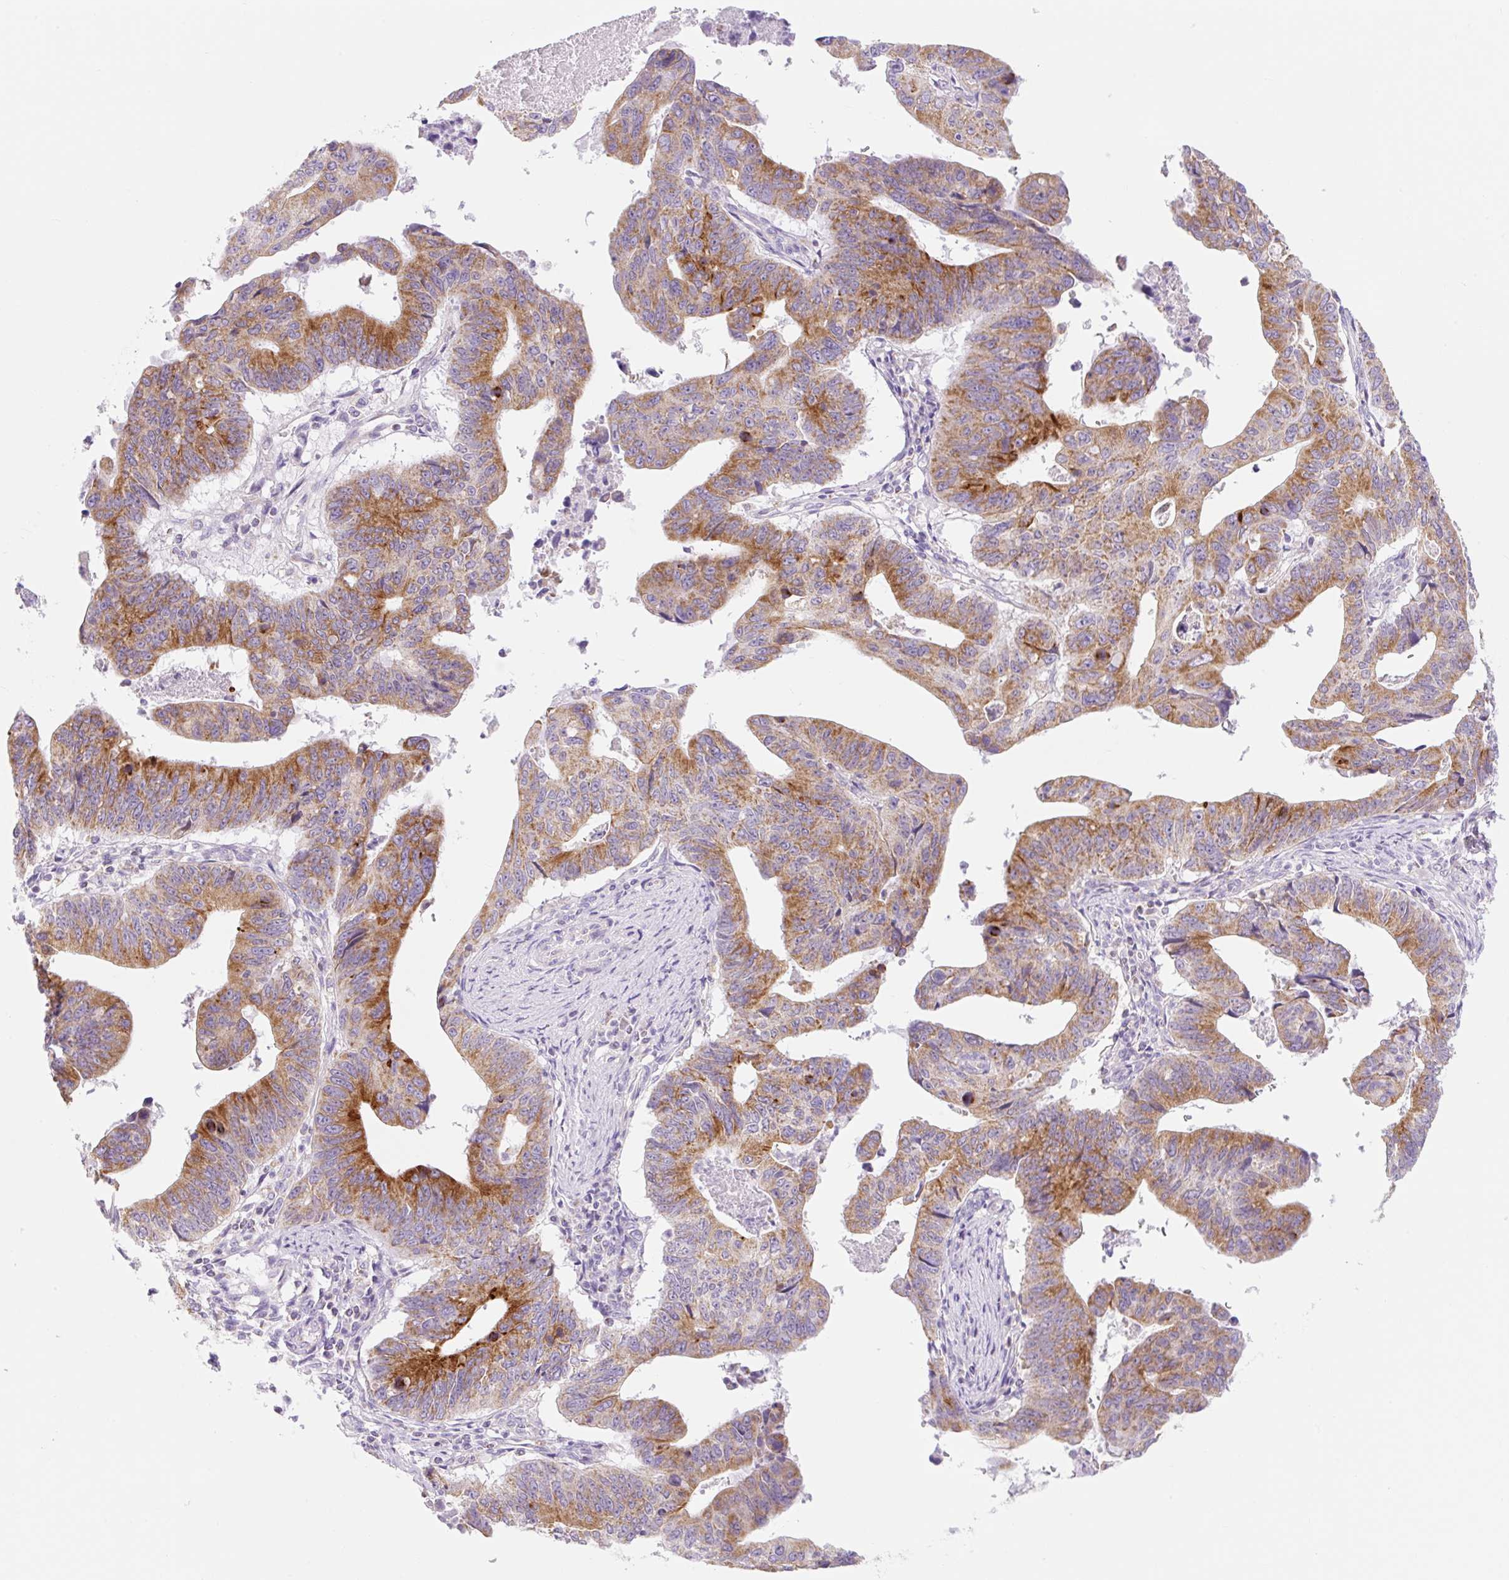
{"staining": {"intensity": "moderate", "quantity": ">75%", "location": "cytoplasmic/membranous"}, "tissue": "stomach cancer", "cell_type": "Tumor cells", "image_type": "cancer", "snomed": [{"axis": "morphology", "description": "Adenocarcinoma, NOS"}, {"axis": "topography", "description": "Stomach"}], "caption": "An image showing moderate cytoplasmic/membranous positivity in about >75% of tumor cells in stomach cancer, as visualized by brown immunohistochemical staining.", "gene": "FOCAD", "patient": {"sex": "male", "age": 59}}